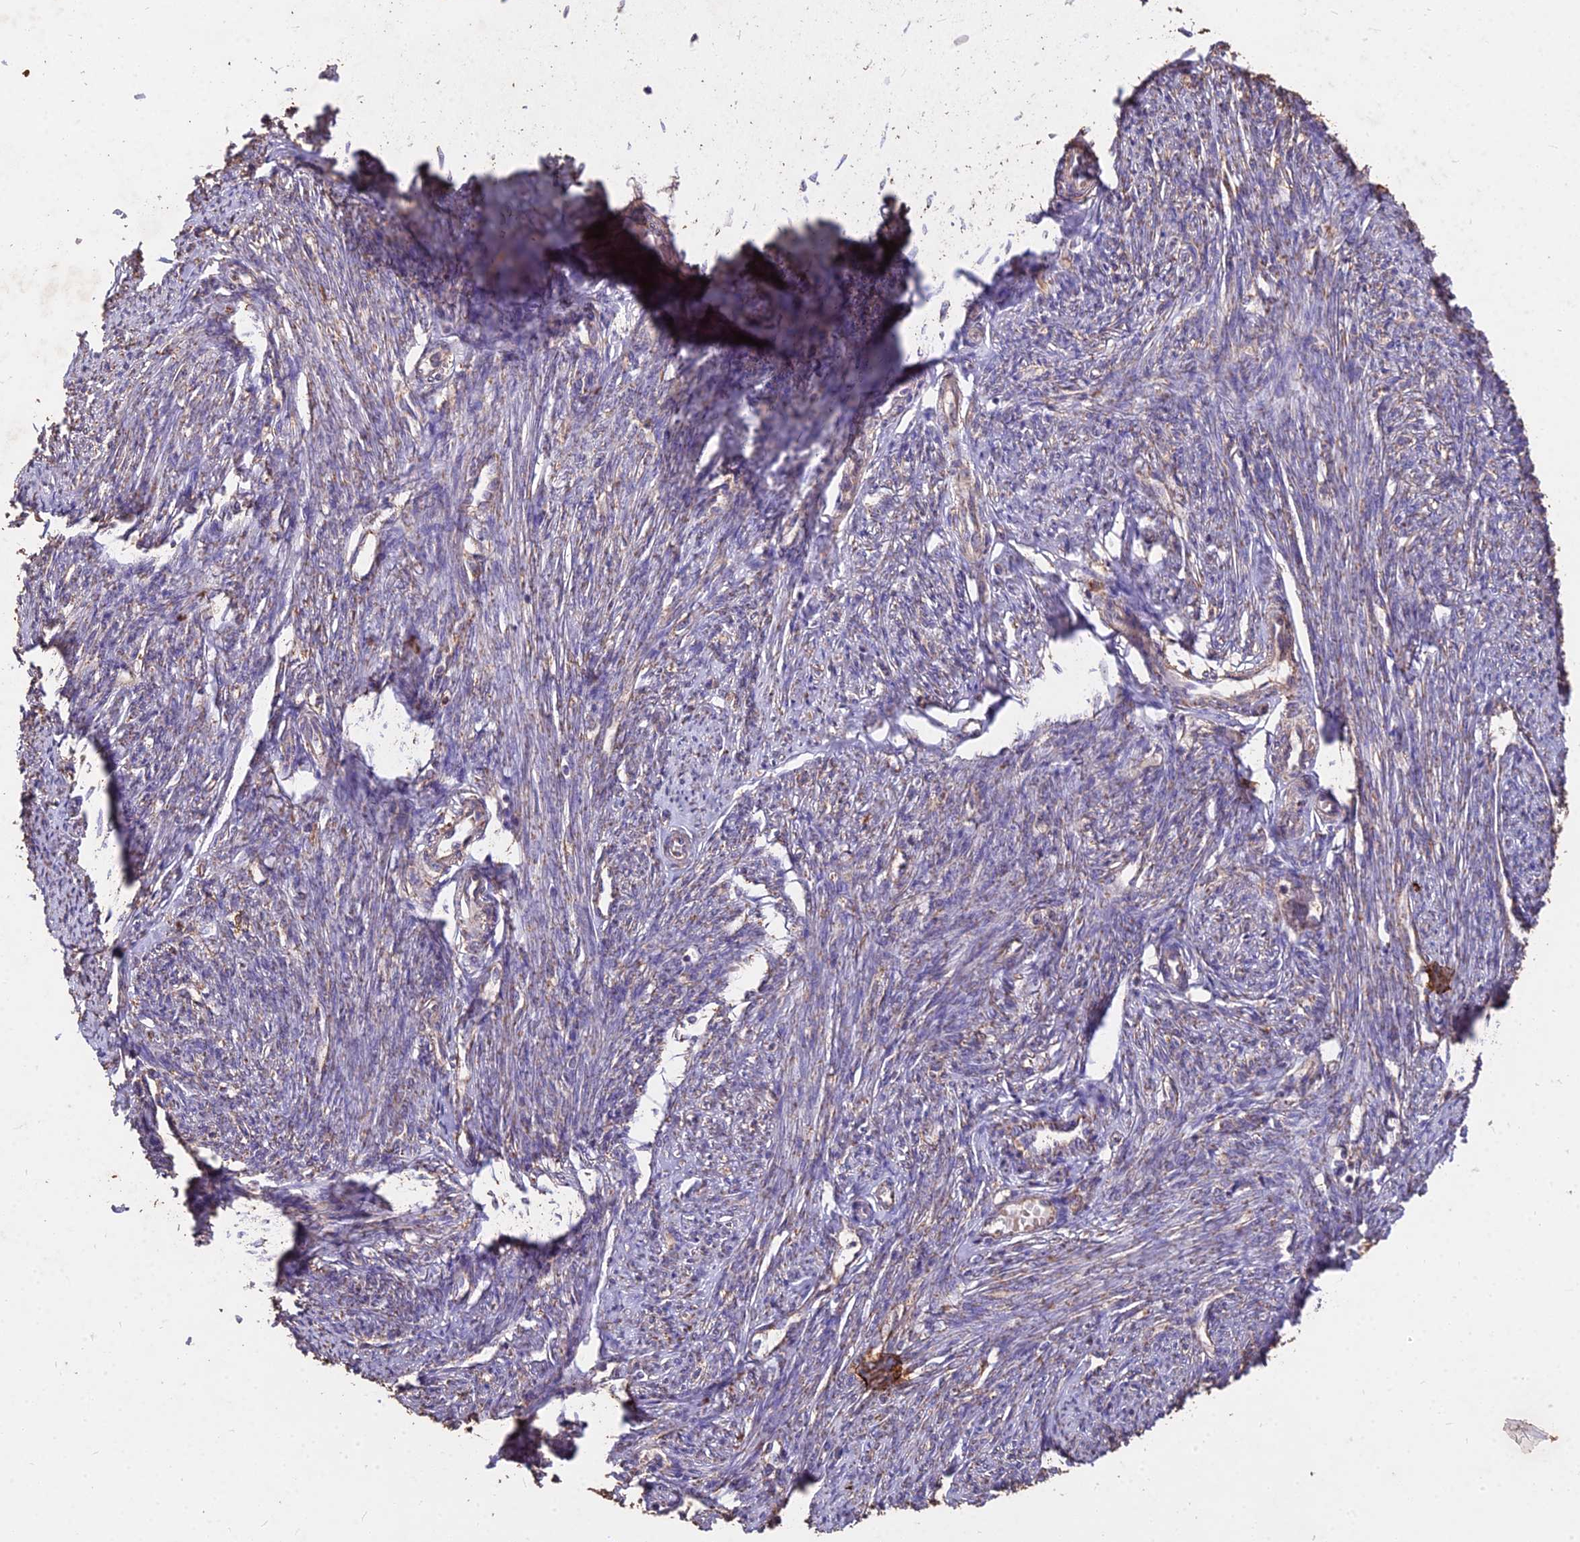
{"staining": {"intensity": "weak", "quantity": "25%-75%", "location": "cytoplasmic/membranous"}, "tissue": "smooth muscle", "cell_type": "Smooth muscle cells", "image_type": "normal", "snomed": [{"axis": "morphology", "description": "Normal tissue, NOS"}, {"axis": "topography", "description": "Smooth muscle"}, {"axis": "topography", "description": "Uterus"}], "caption": "Smooth muscle stained with immunohistochemistry demonstrates weak cytoplasmic/membranous positivity in approximately 25%-75% of smooth muscle cells. The staining was performed using DAB, with brown indicating positive protein expression. Nuclei are stained blue with hematoxylin.", "gene": "CEMIP2", "patient": {"sex": "female", "age": 59}}